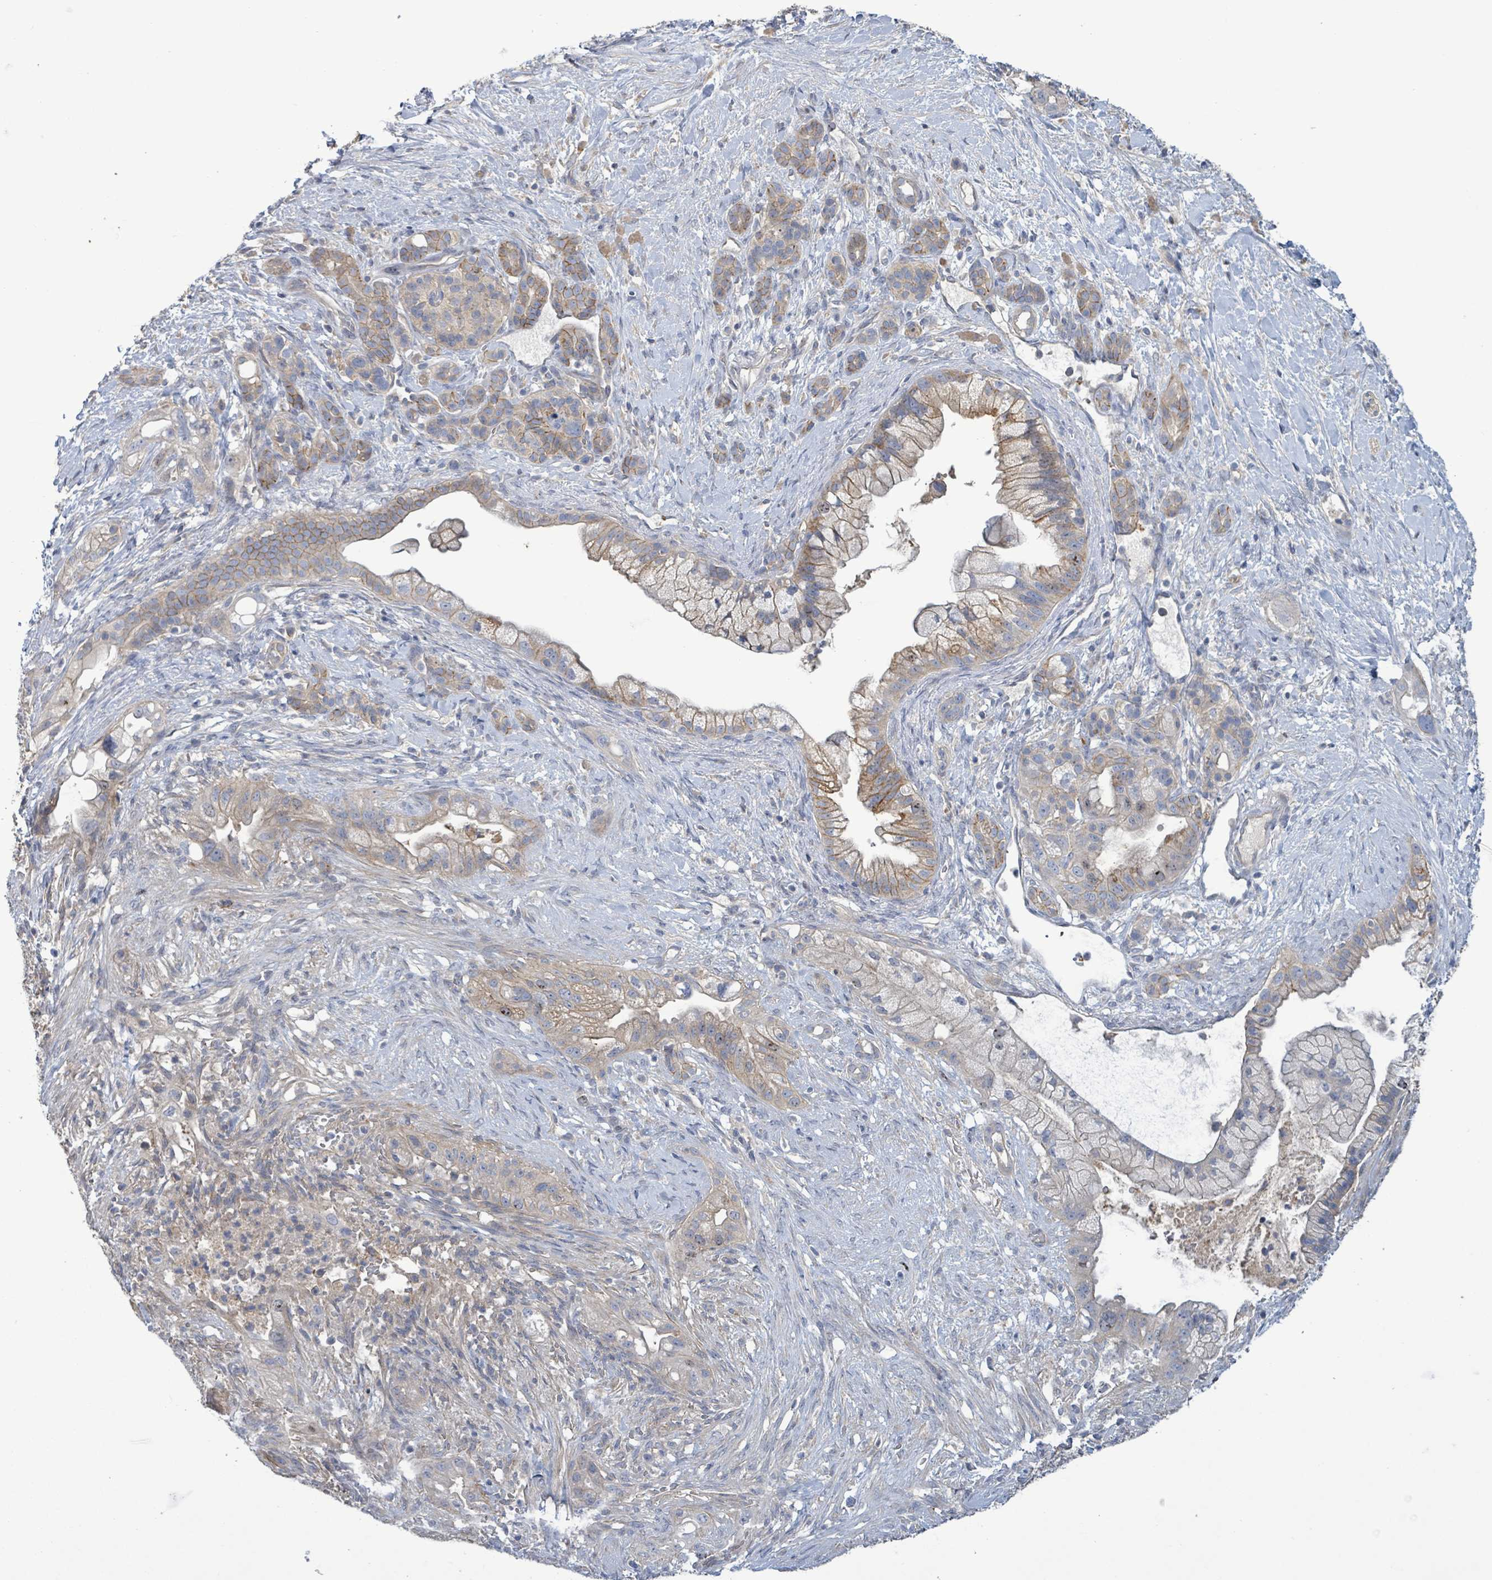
{"staining": {"intensity": "moderate", "quantity": "<25%", "location": "cytoplasmic/membranous"}, "tissue": "pancreatic cancer", "cell_type": "Tumor cells", "image_type": "cancer", "snomed": [{"axis": "morphology", "description": "Adenocarcinoma, NOS"}, {"axis": "topography", "description": "Pancreas"}], "caption": "Pancreatic adenocarcinoma stained for a protein (brown) shows moderate cytoplasmic/membranous positive staining in about <25% of tumor cells.", "gene": "KRAS", "patient": {"sex": "male", "age": 44}}